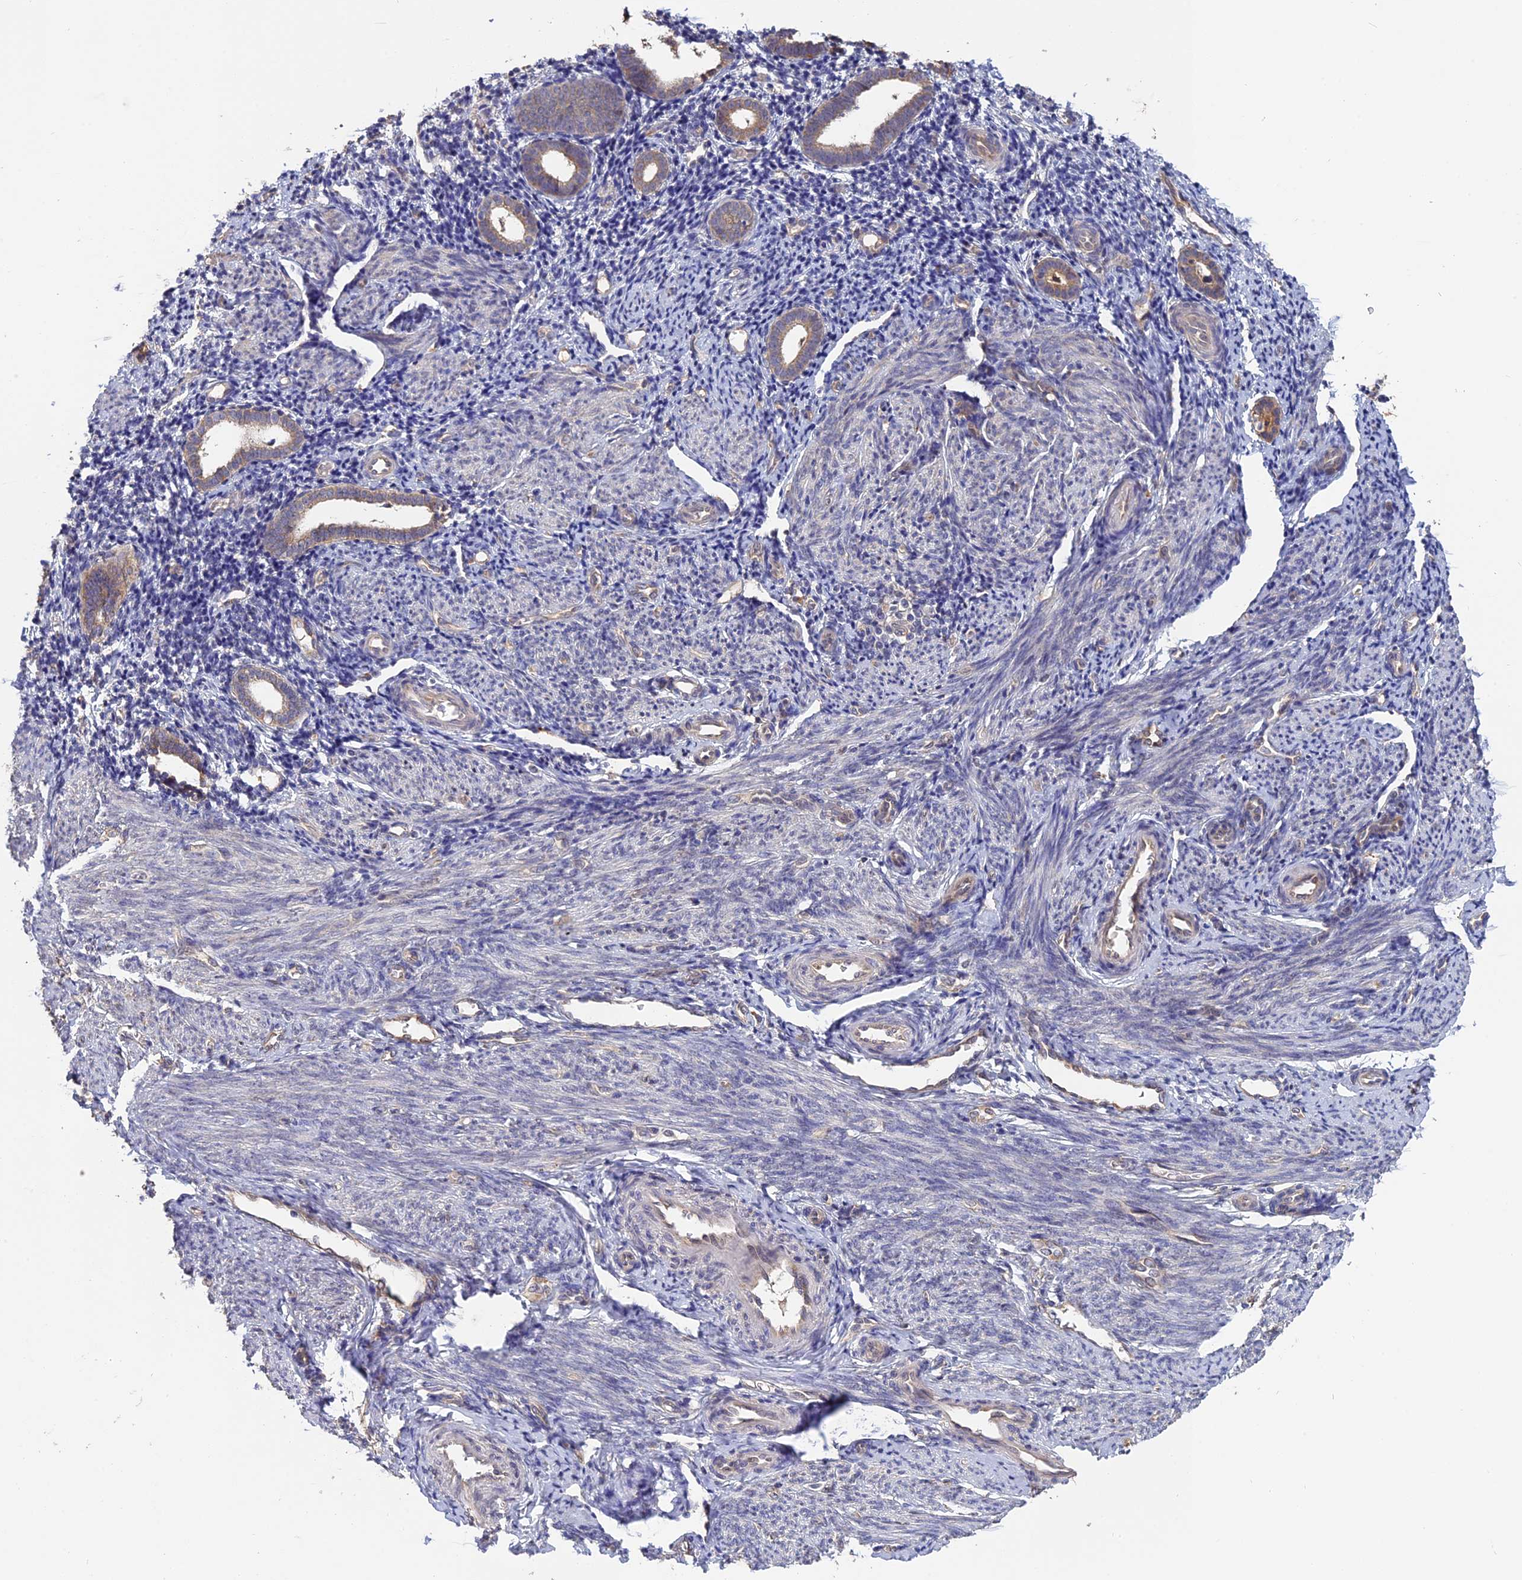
{"staining": {"intensity": "negative", "quantity": "none", "location": "none"}, "tissue": "endometrium", "cell_type": "Cells in endometrial stroma", "image_type": "normal", "snomed": [{"axis": "morphology", "description": "Normal tissue, NOS"}, {"axis": "topography", "description": "Endometrium"}], "caption": "This is a image of immunohistochemistry staining of benign endometrium, which shows no staining in cells in endometrial stroma.", "gene": "PPIC", "patient": {"sex": "female", "age": 56}}